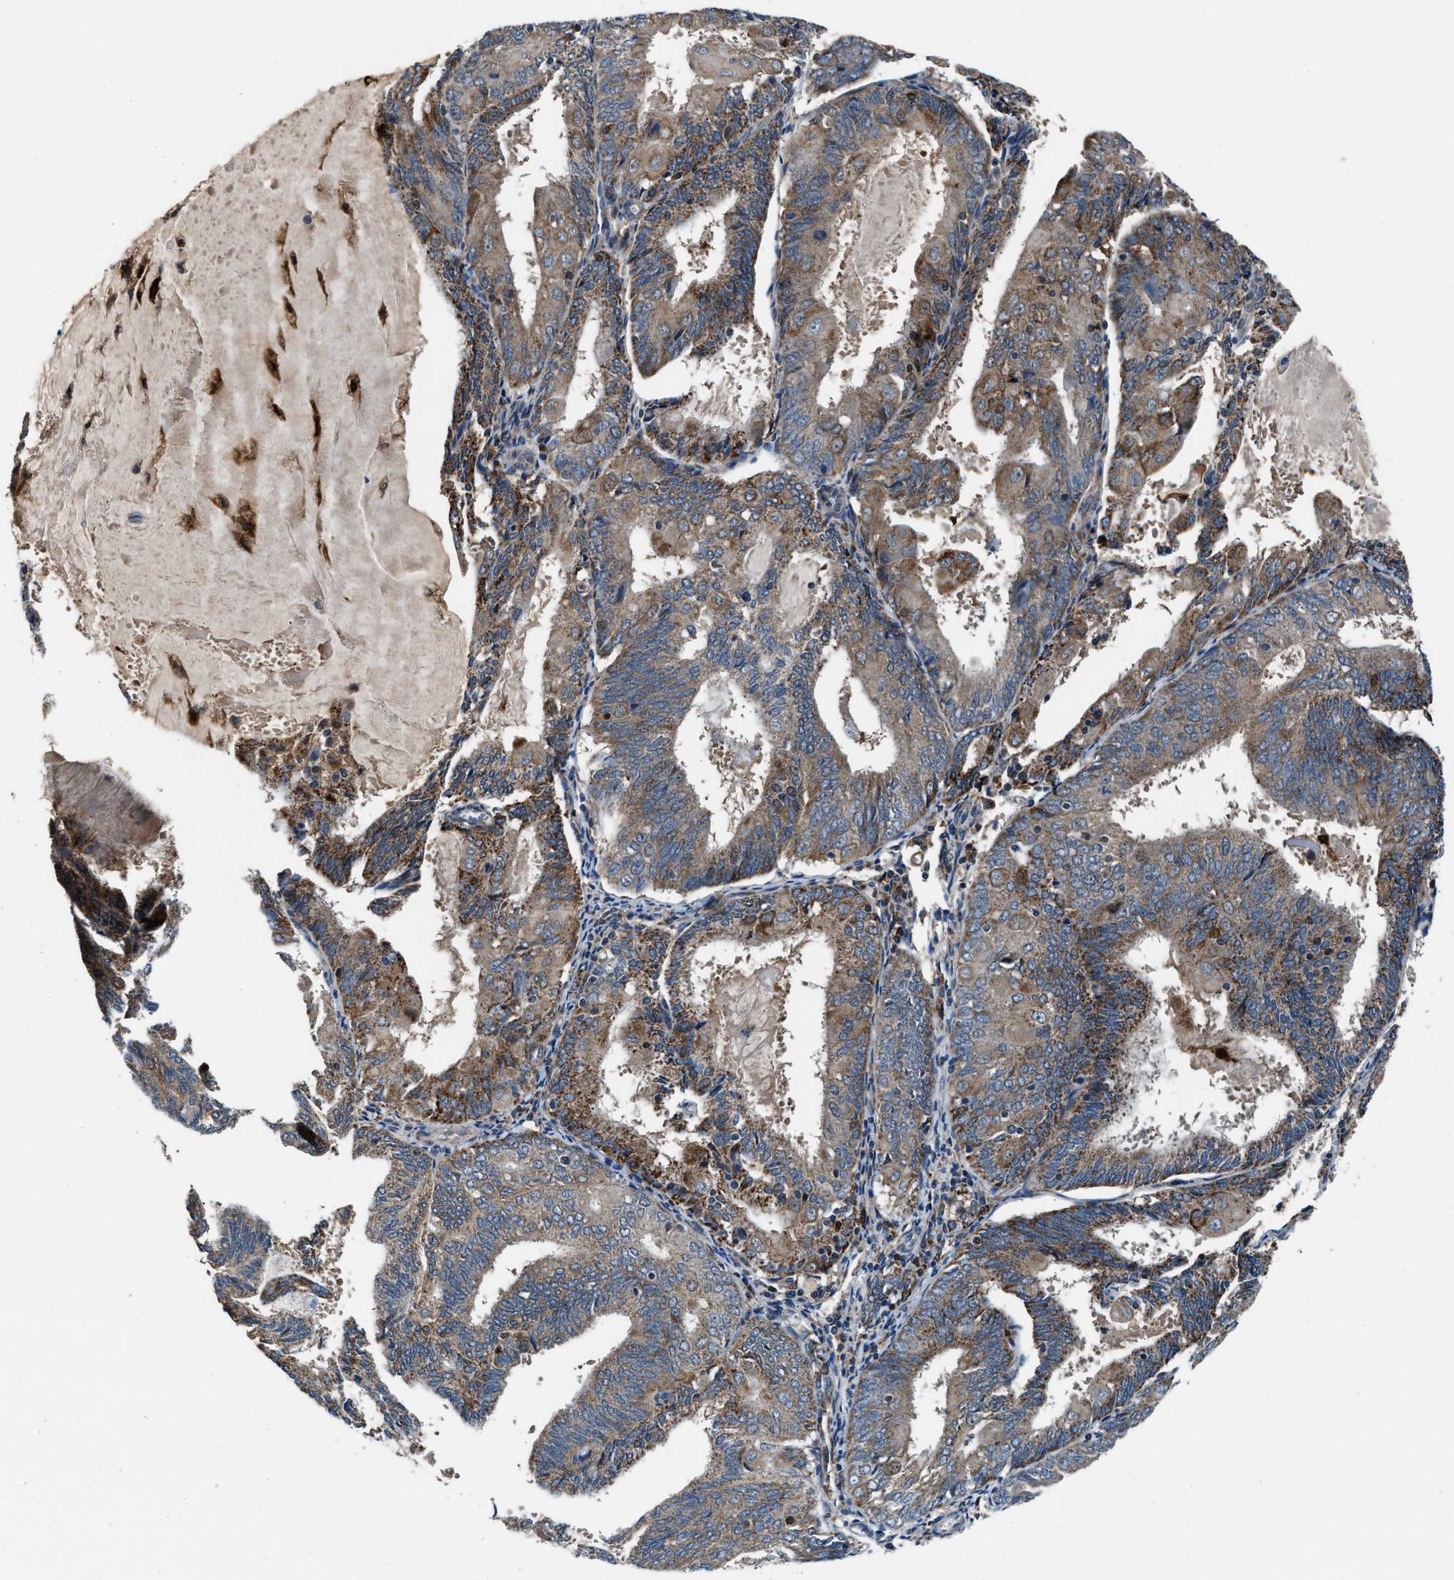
{"staining": {"intensity": "moderate", "quantity": ">75%", "location": "cytoplasmic/membranous"}, "tissue": "endometrial cancer", "cell_type": "Tumor cells", "image_type": "cancer", "snomed": [{"axis": "morphology", "description": "Adenocarcinoma, NOS"}, {"axis": "topography", "description": "Endometrium"}], "caption": "An IHC photomicrograph of neoplastic tissue is shown. Protein staining in brown highlights moderate cytoplasmic/membranous positivity in adenocarcinoma (endometrial) within tumor cells.", "gene": "FAM221A", "patient": {"sex": "female", "age": 81}}